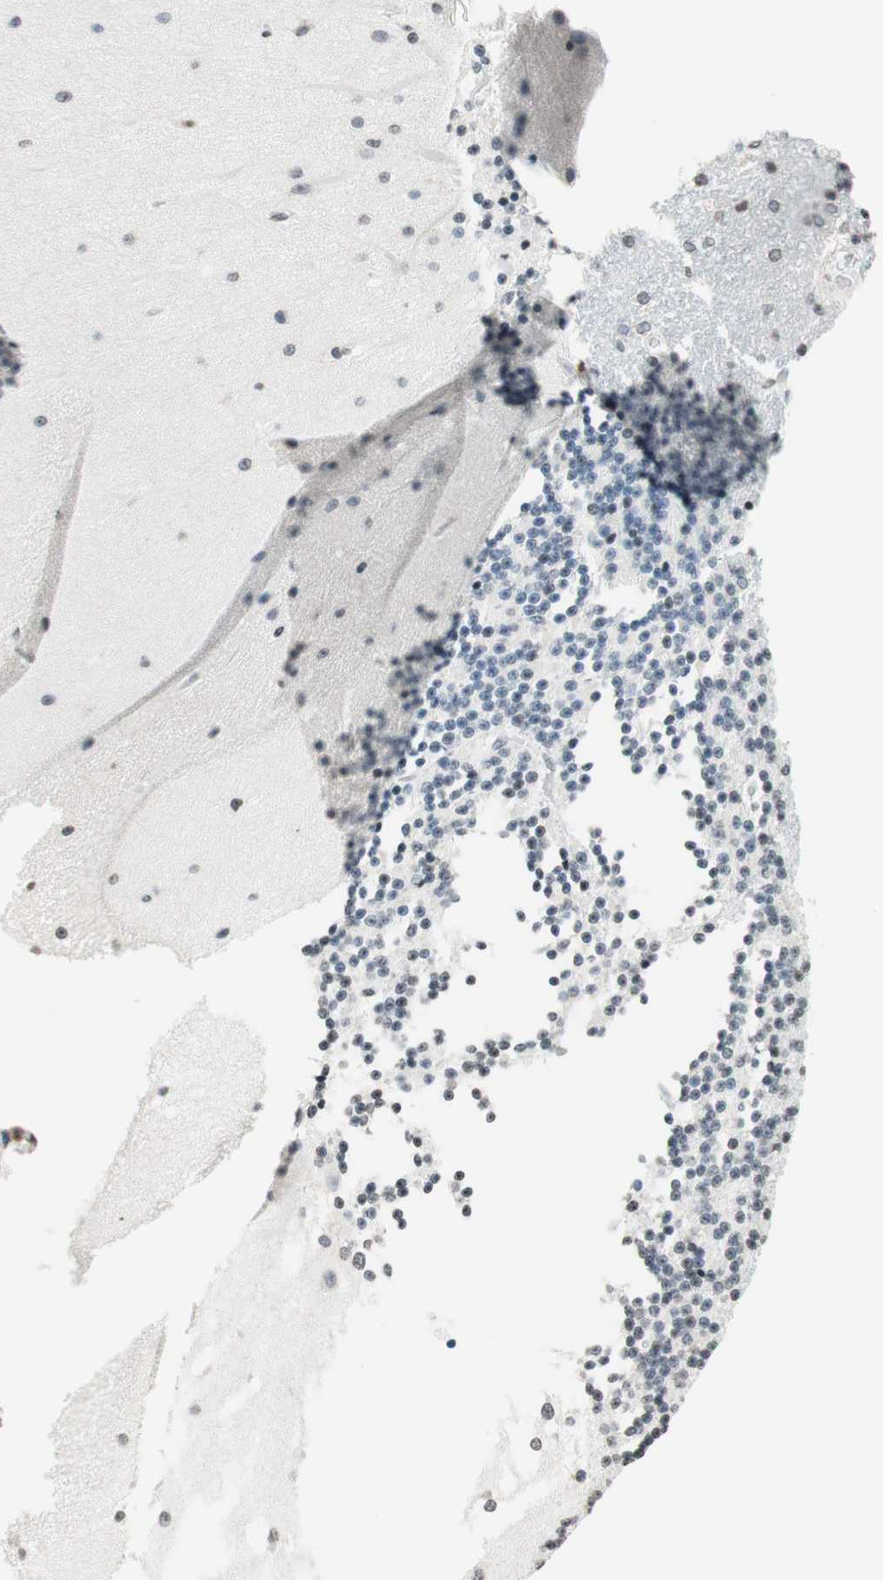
{"staining": {"intensity": "weak", "quantity": "<25%", "location": "nuclear"}, "tissue": "cerebellum", "cell_type": "Cells in granular layer", "image_type": "normal", "snomed": [{"axis": "morphology", "description": "Normal tissue, NOS"}, {"axis": "topography", "description": "Cerebellum"}], "caption": "This is an immunohistochemistry (IHC) photomicrograph of unremarkable human cerebellum. There is no staining in cells in granular layer.", "gene": "WIPF1", "patient": {"sex": "female", "age": 54}}